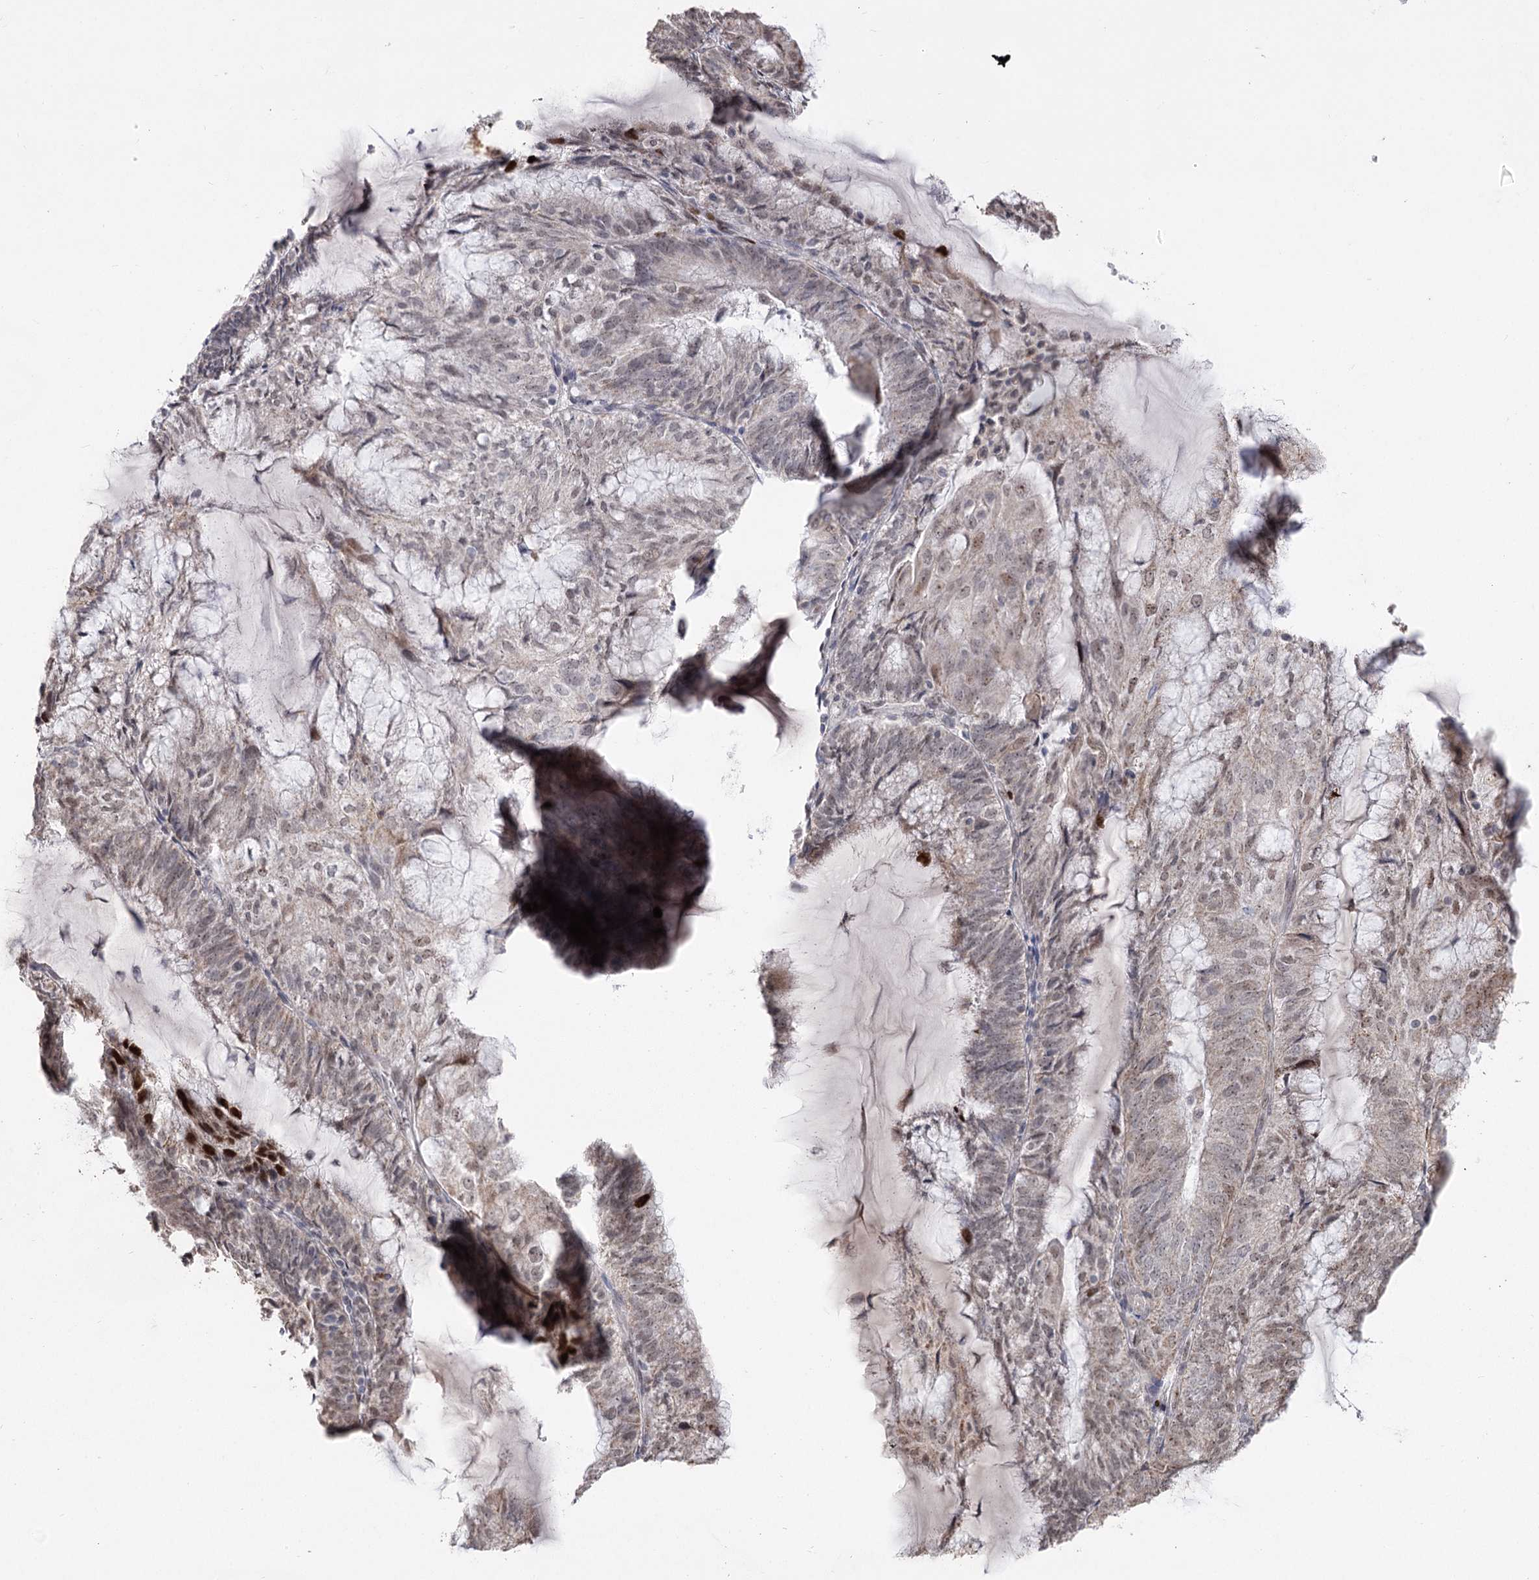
{"staining": {"intensity": "weak", "quantity": "<25%", "location": "nuclear"}, "tissue": "endometrial cancer", "cell_type": "Tumor cells", "image_type": "cancer", "snomed": [{"axis": "morphology", "description": "Adenocarcinoma, NOS"}, {"axis": "topography", "description": "Endometrium"}], "caption": "Immunohistochemical staining of human endometrial adenocarcinoma reveals no significant positivity in tumor cells.", "gene": "RUFY4", "patient": {"sex": "female", "age": 81}}